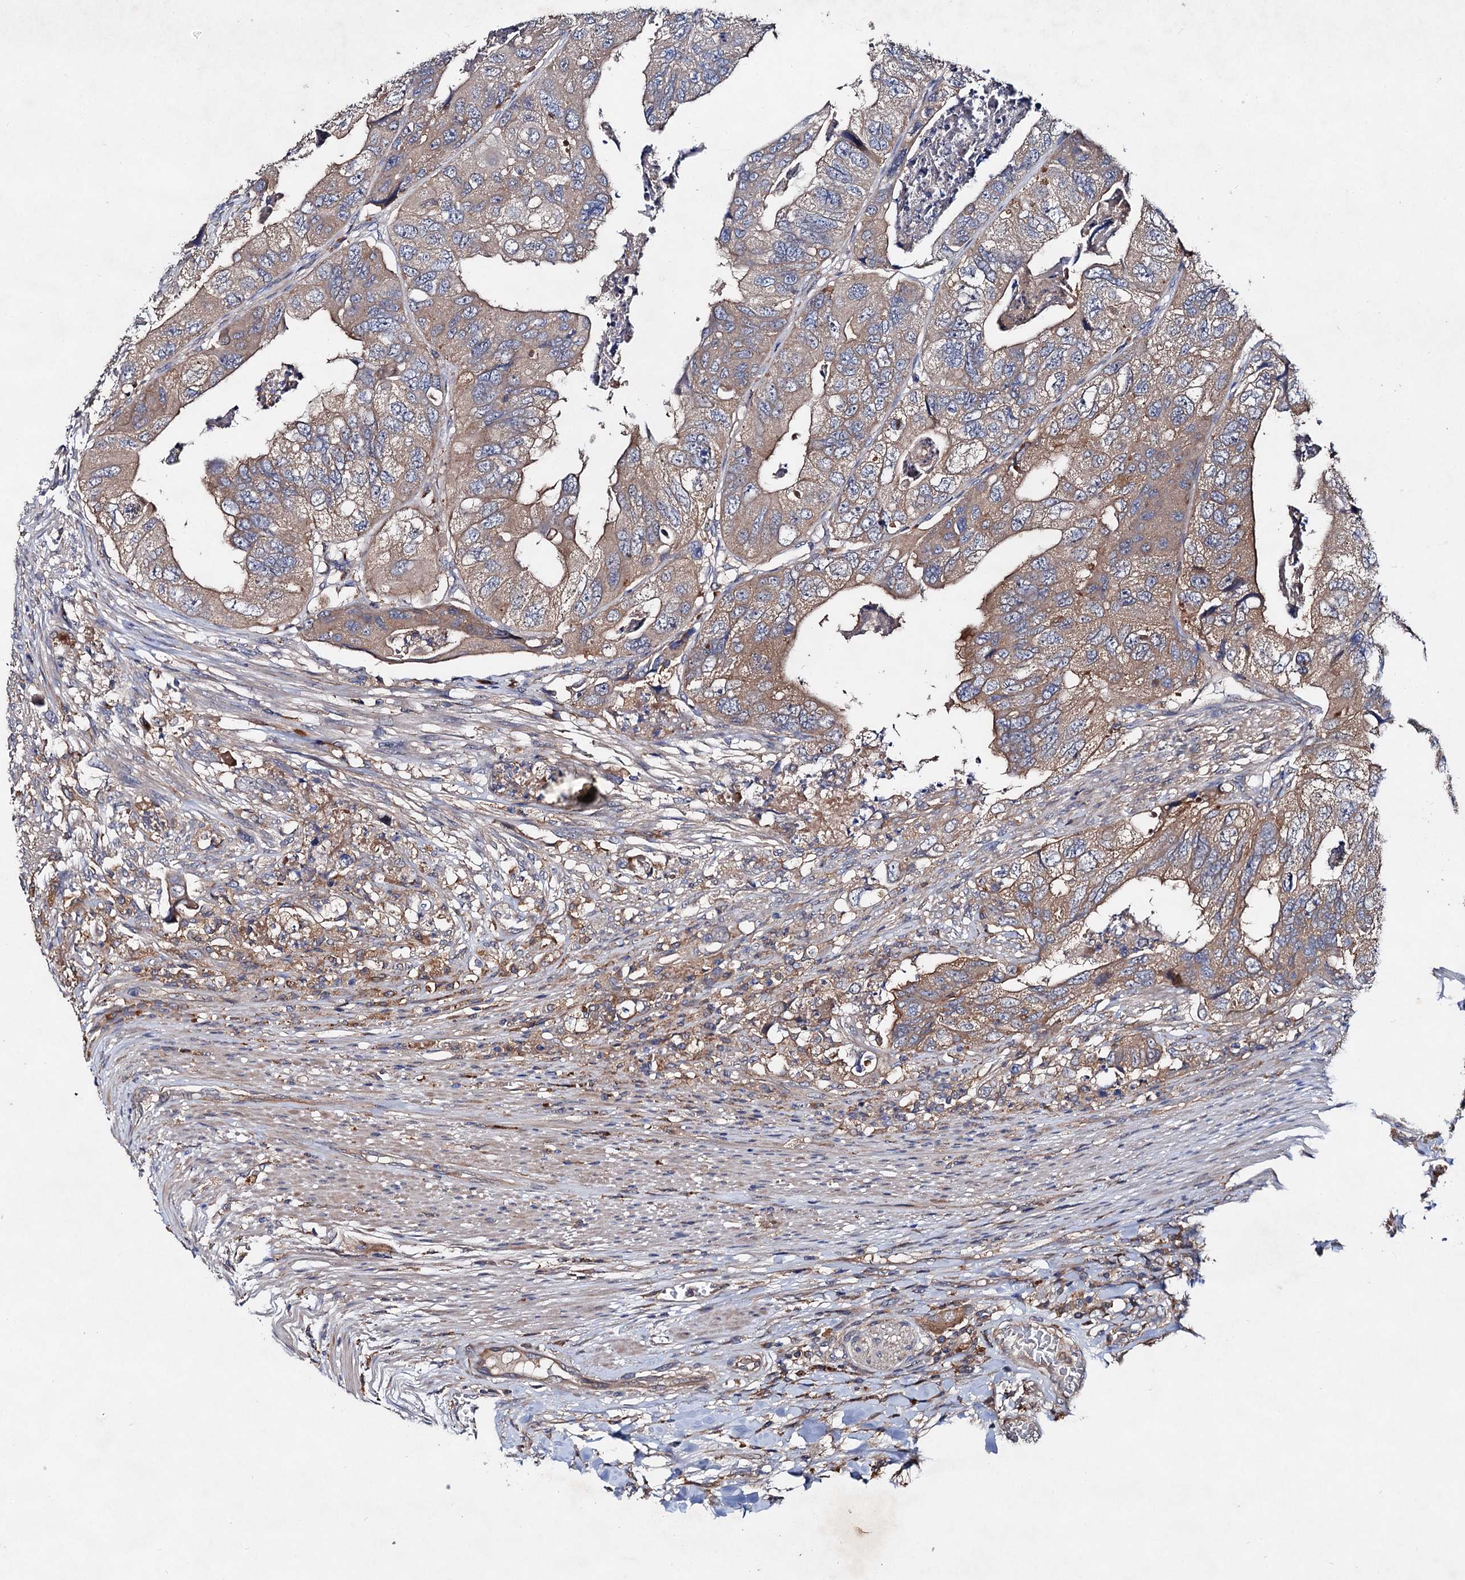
{"staining": {"intensity": "moderate", "quantity": ">75%", "location": "cytoplasmic/membranous"}, "tissue": "colorectal cancer", "cell_type": "Tumor cells", "image_type": "cancer", "snomed": [{"axis": "morphology", "description": "Adenocarcinoma, NOS"}, {"axis": "topography", "description": "Rectum"}], "caption": "Colorectal cancer stained with DAB (3,3'-diaminobenzidine) IHC reveals medium levels of moderate cytoplasmic/membranous expression in about >75% of tumor cells.", "gene": "VPS29", "patient": {"sex": "male", "age": 63}}